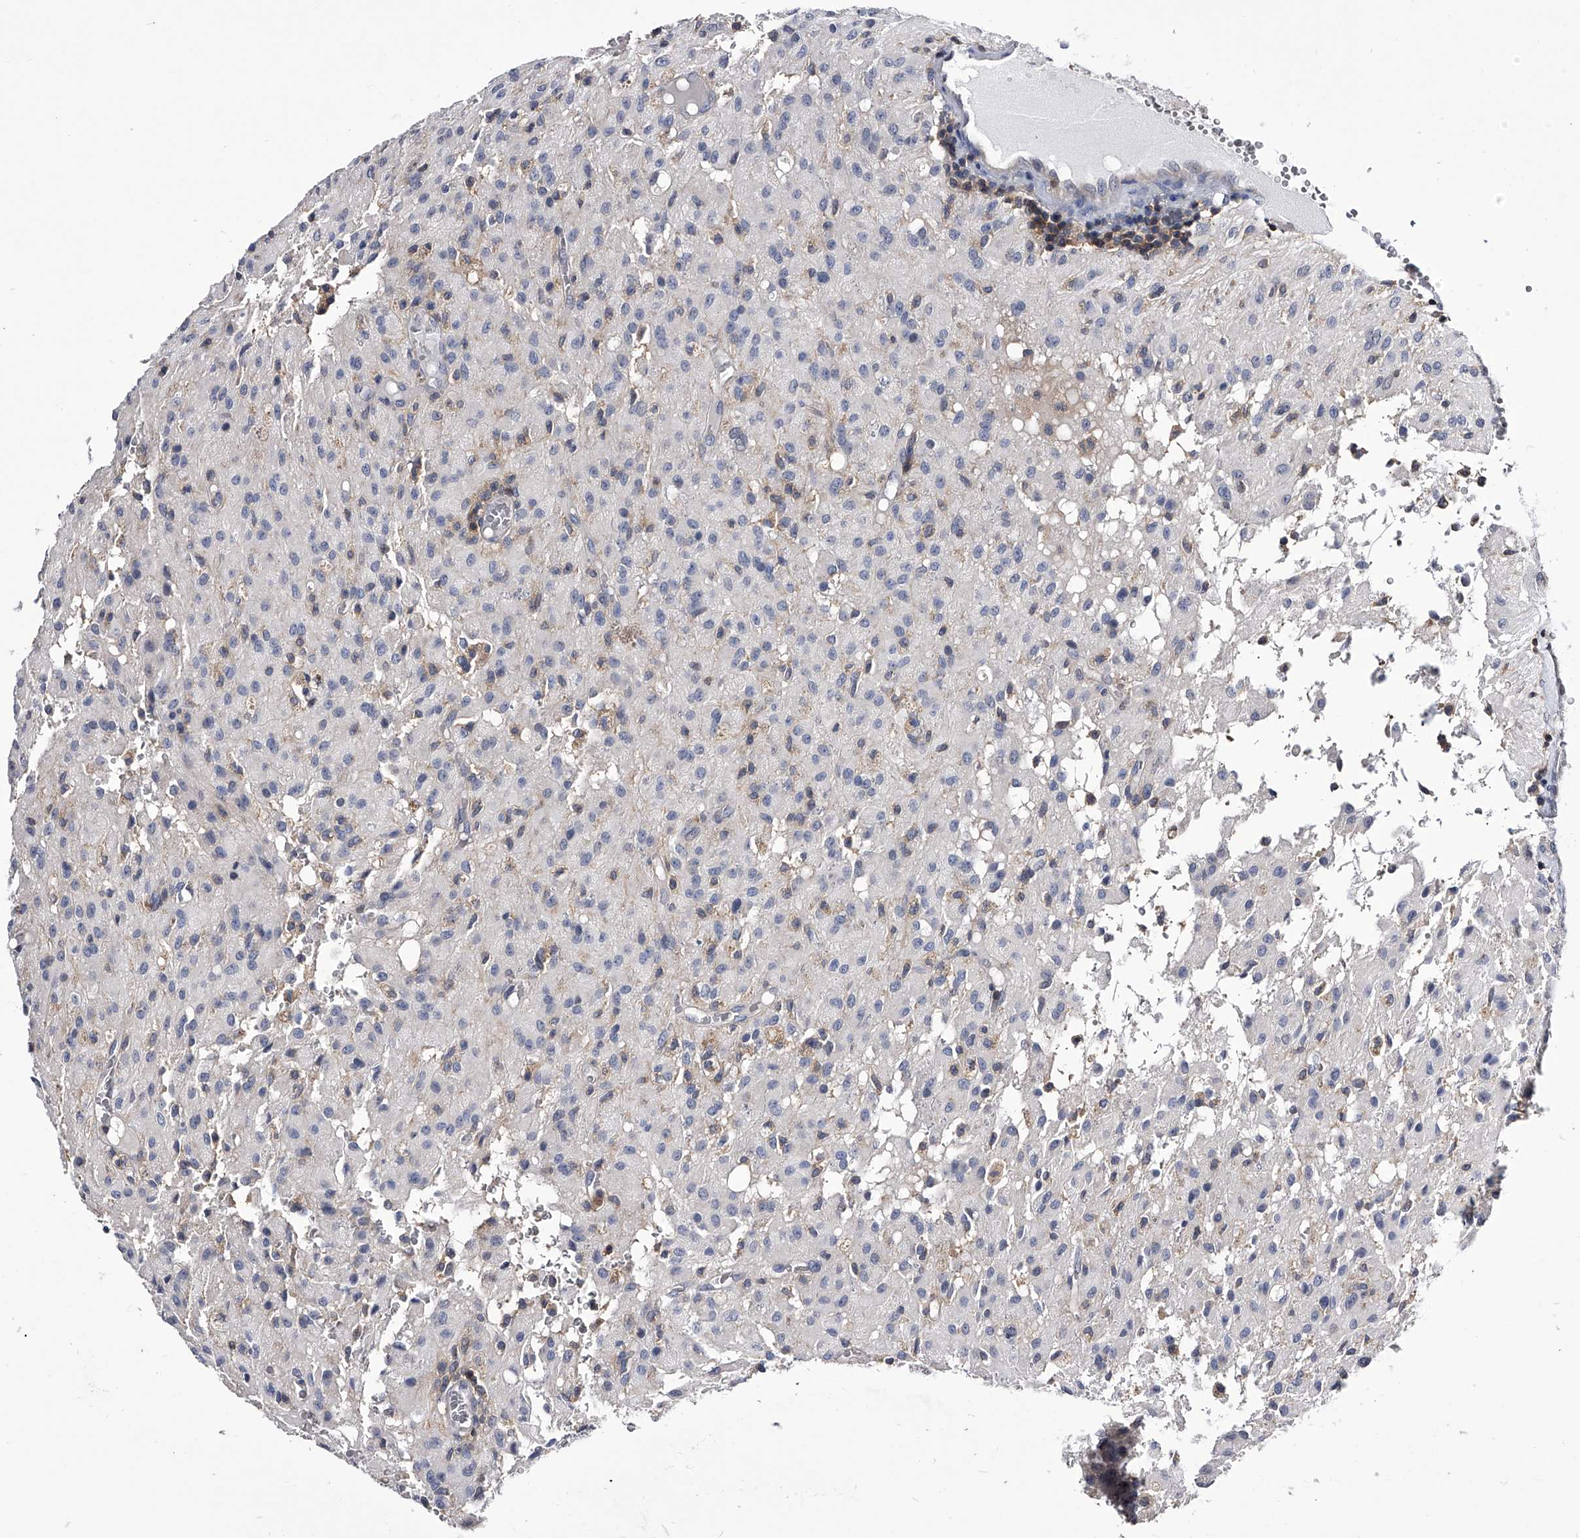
{"staining": {"intensity": "negative", "quantity": "none", "location": "none"}, "tissue": "glioma", "cell_type": "Tumor cells", "image_type": "cancer", "snomed": [{"axis": "morphology", "description": "Glioma, malignant, High grade"}, {"axis": "topography", "description": "Brain"}], "caption": "Tumor cells show no significant protein positivity in glioma. (Brightfield microscopy of DAB immunohistochemistry (IHC) at high magnification).", "gene": "PAN3", "patient": {"sex": "female", "age": 59}}